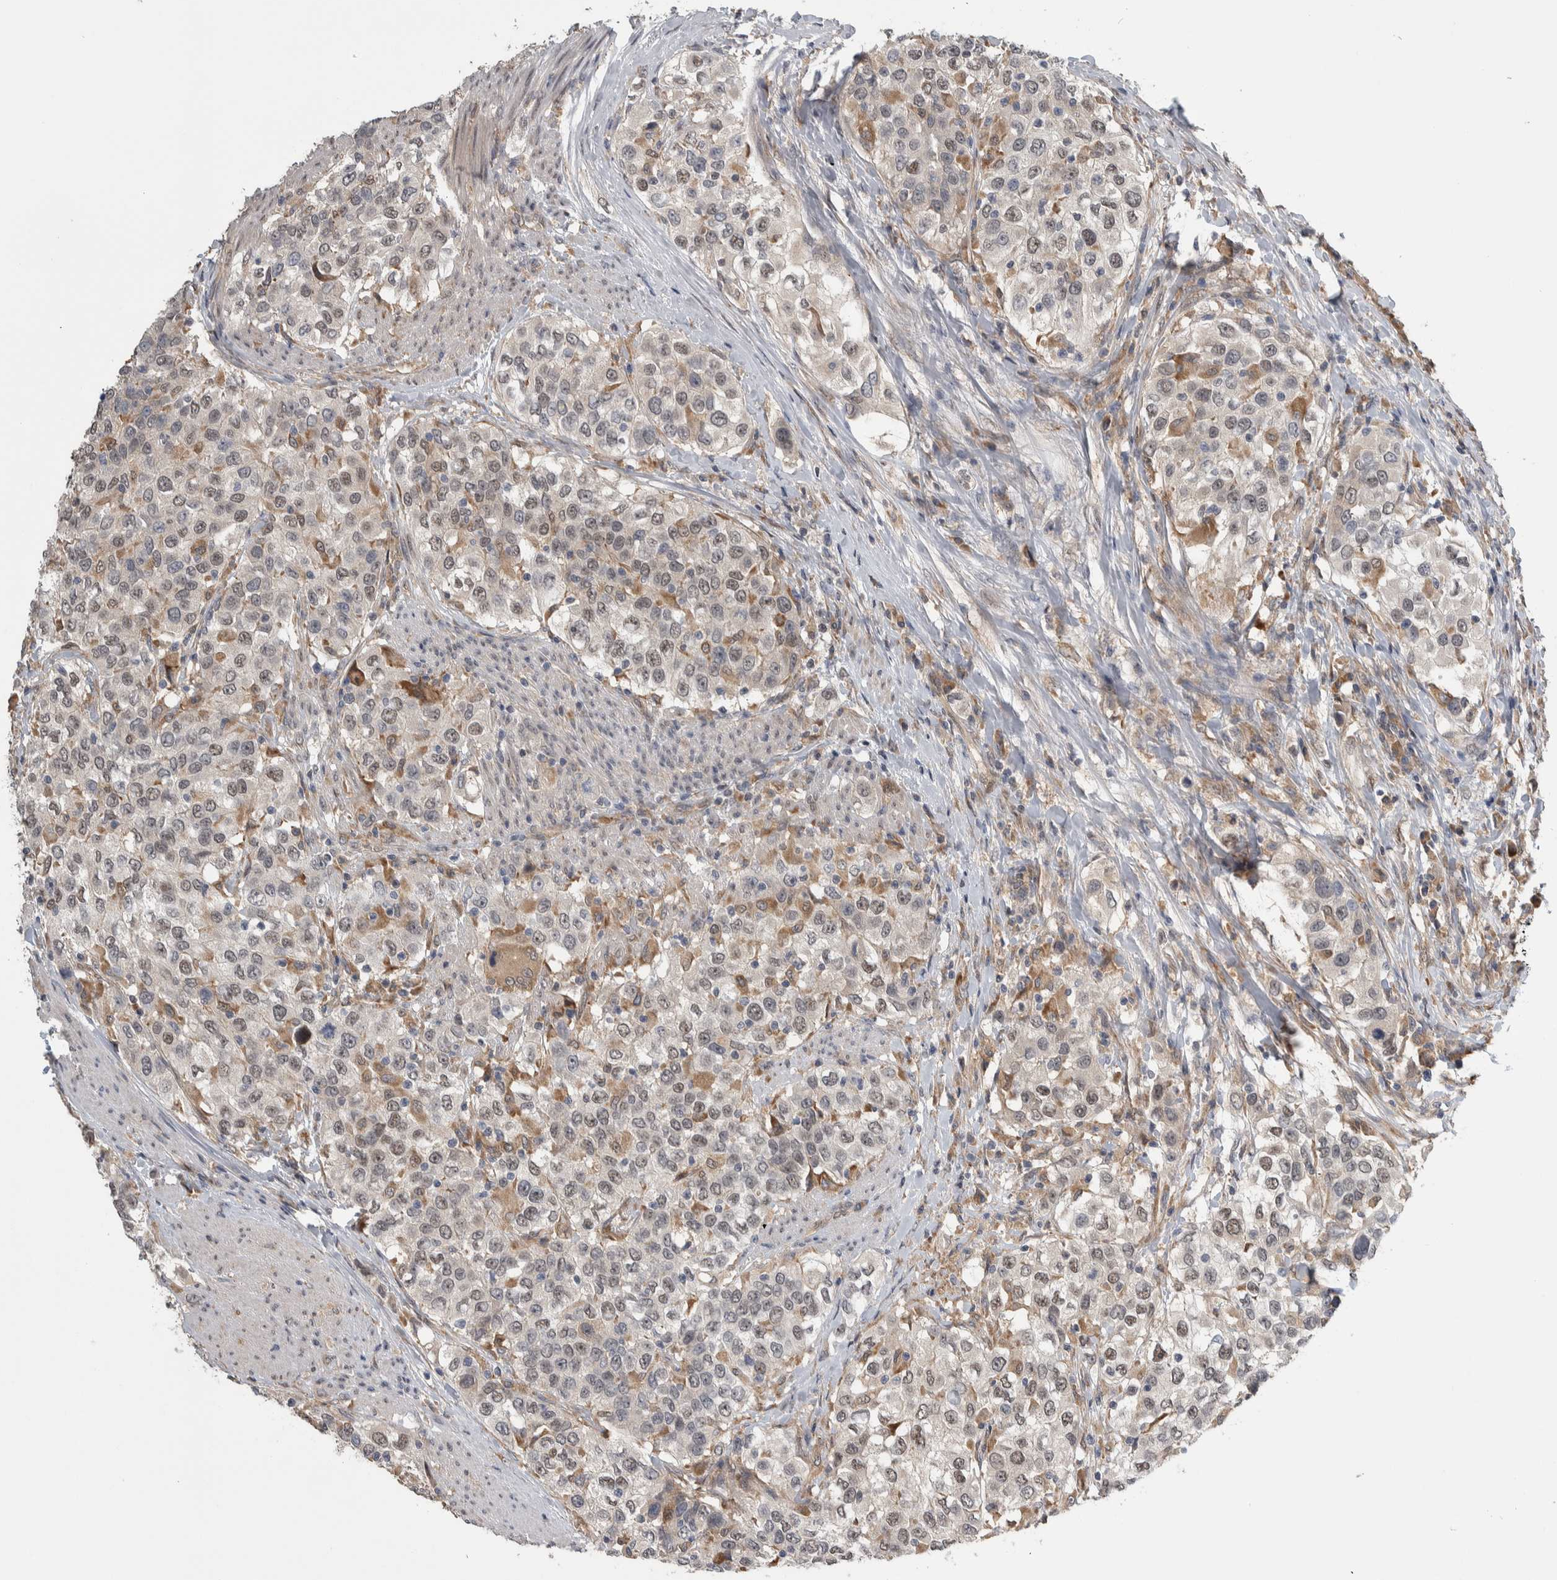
{"staining": {"intensity": "negative", "quantity": "none", "location": "none"}, "tissue": "urothelial cancer", "cell_type": "Tumor cells", "image_type": "cancer", "snomed": [{"axis": "morphology", "description": "Urothelial carcinoma, High grade"}, {"axis": "topography", "description": "Urinary bladder"}], "caption": "Urothelial cancer stained for a protein using immunohistochemistry shows no expression tumor cells.", "gene": "PRDM4", "patient": {"sex": "female", "age": 80}}